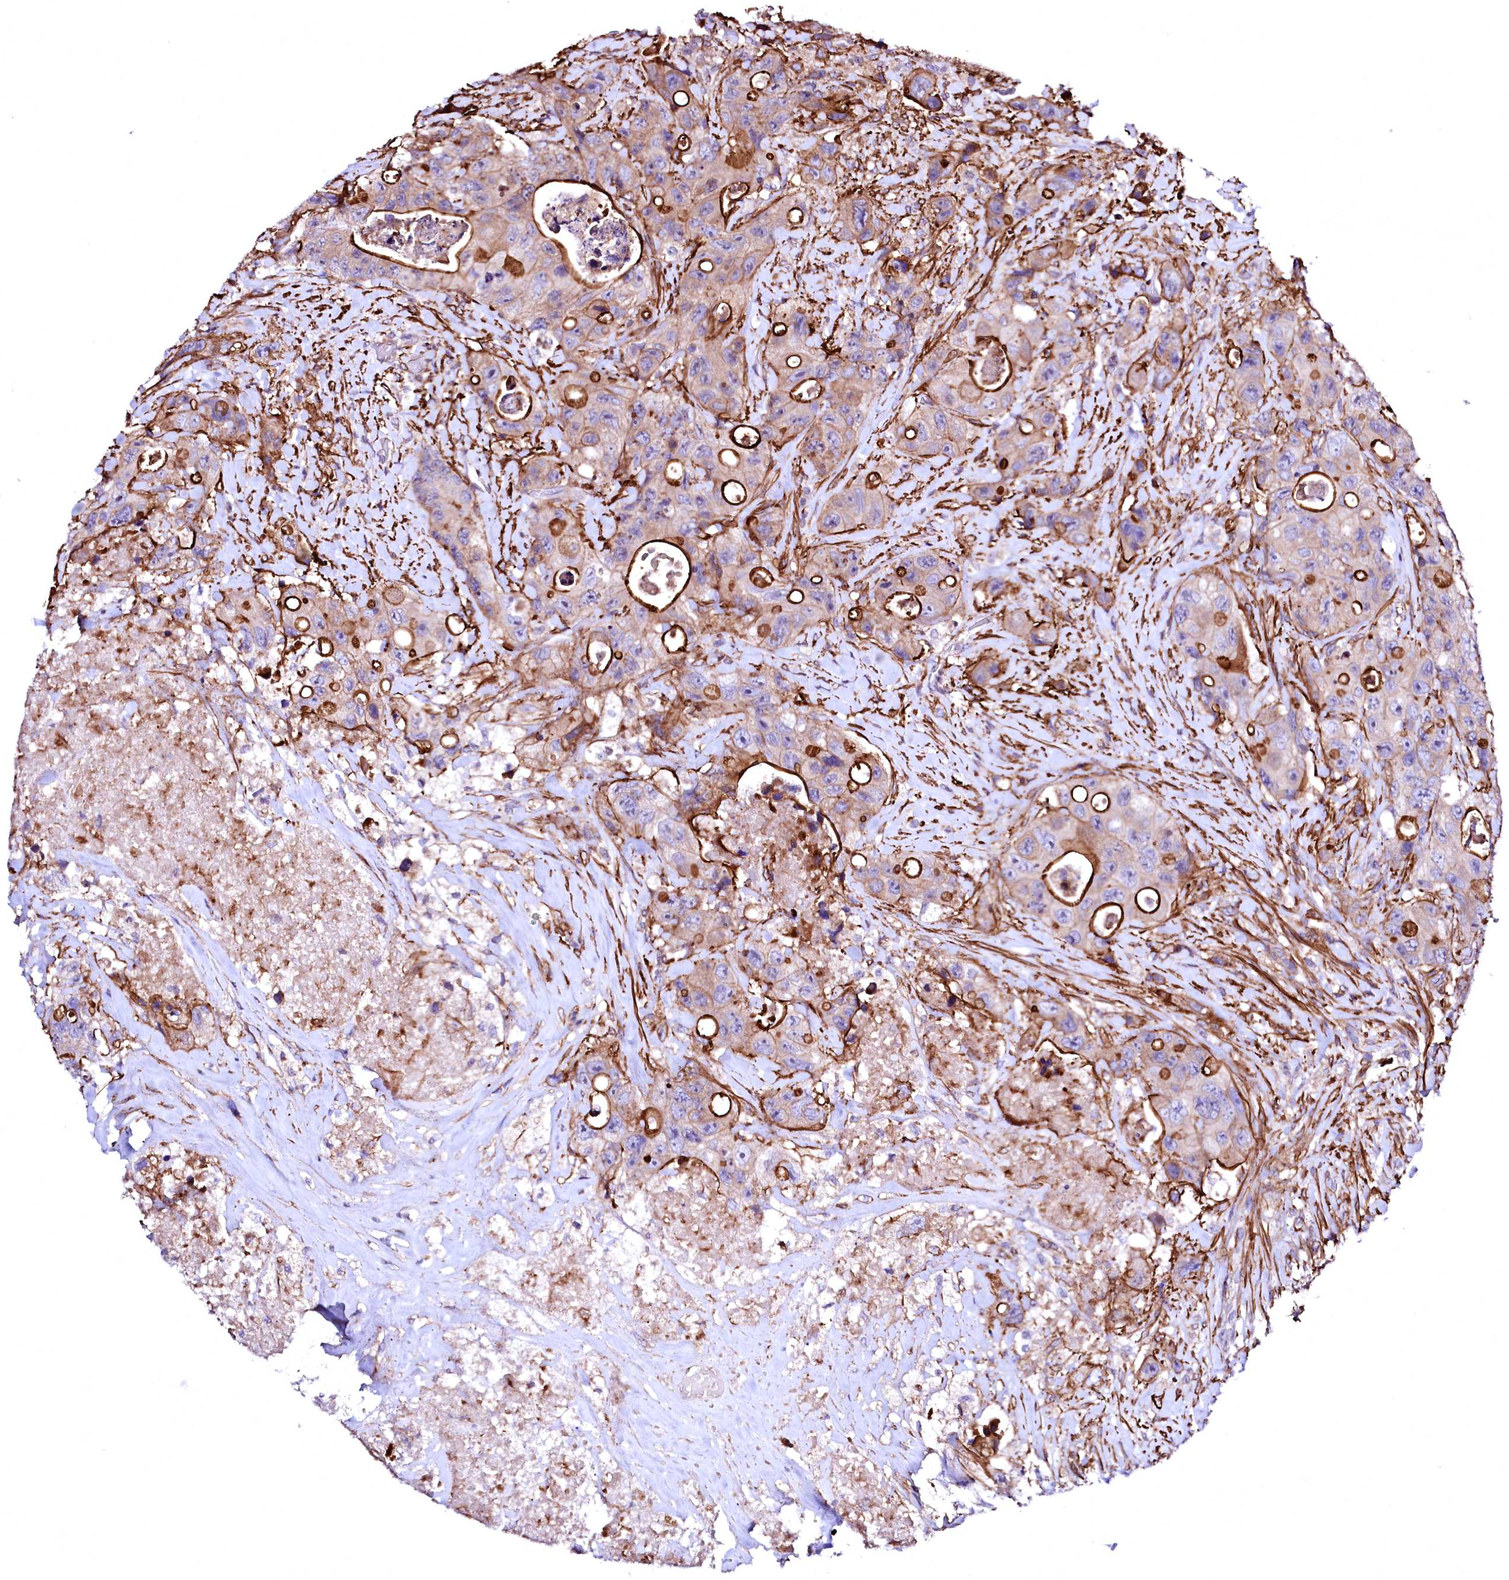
{"staining": {"intensity": "strong", "quantity": "25%-75%", "location": "cytoplasmic/membranous"}, "tissue": "colorectal cancer", "cell_type": "Tumor cells", "image_type": "cancer", "snomed": [{"axis": "morphology", "description": "Adenocarcinoma, NOS"}, {"axis": "topography", "description": "Colon"}], "caption": "Tumor cells display high levels of strong cytoplasmic/membranous positivity in about 25%-75% of cells in human colorectal cancer (adenocarcinoma). The staining is performed using DAB (3,3'-diaminobenzidine) brown chromogen to label protein expression. The nuclei are counter-stained blue using hematoxylin.", "gene": "GPR176", "patient": {"sex": "female", "age": 46}}